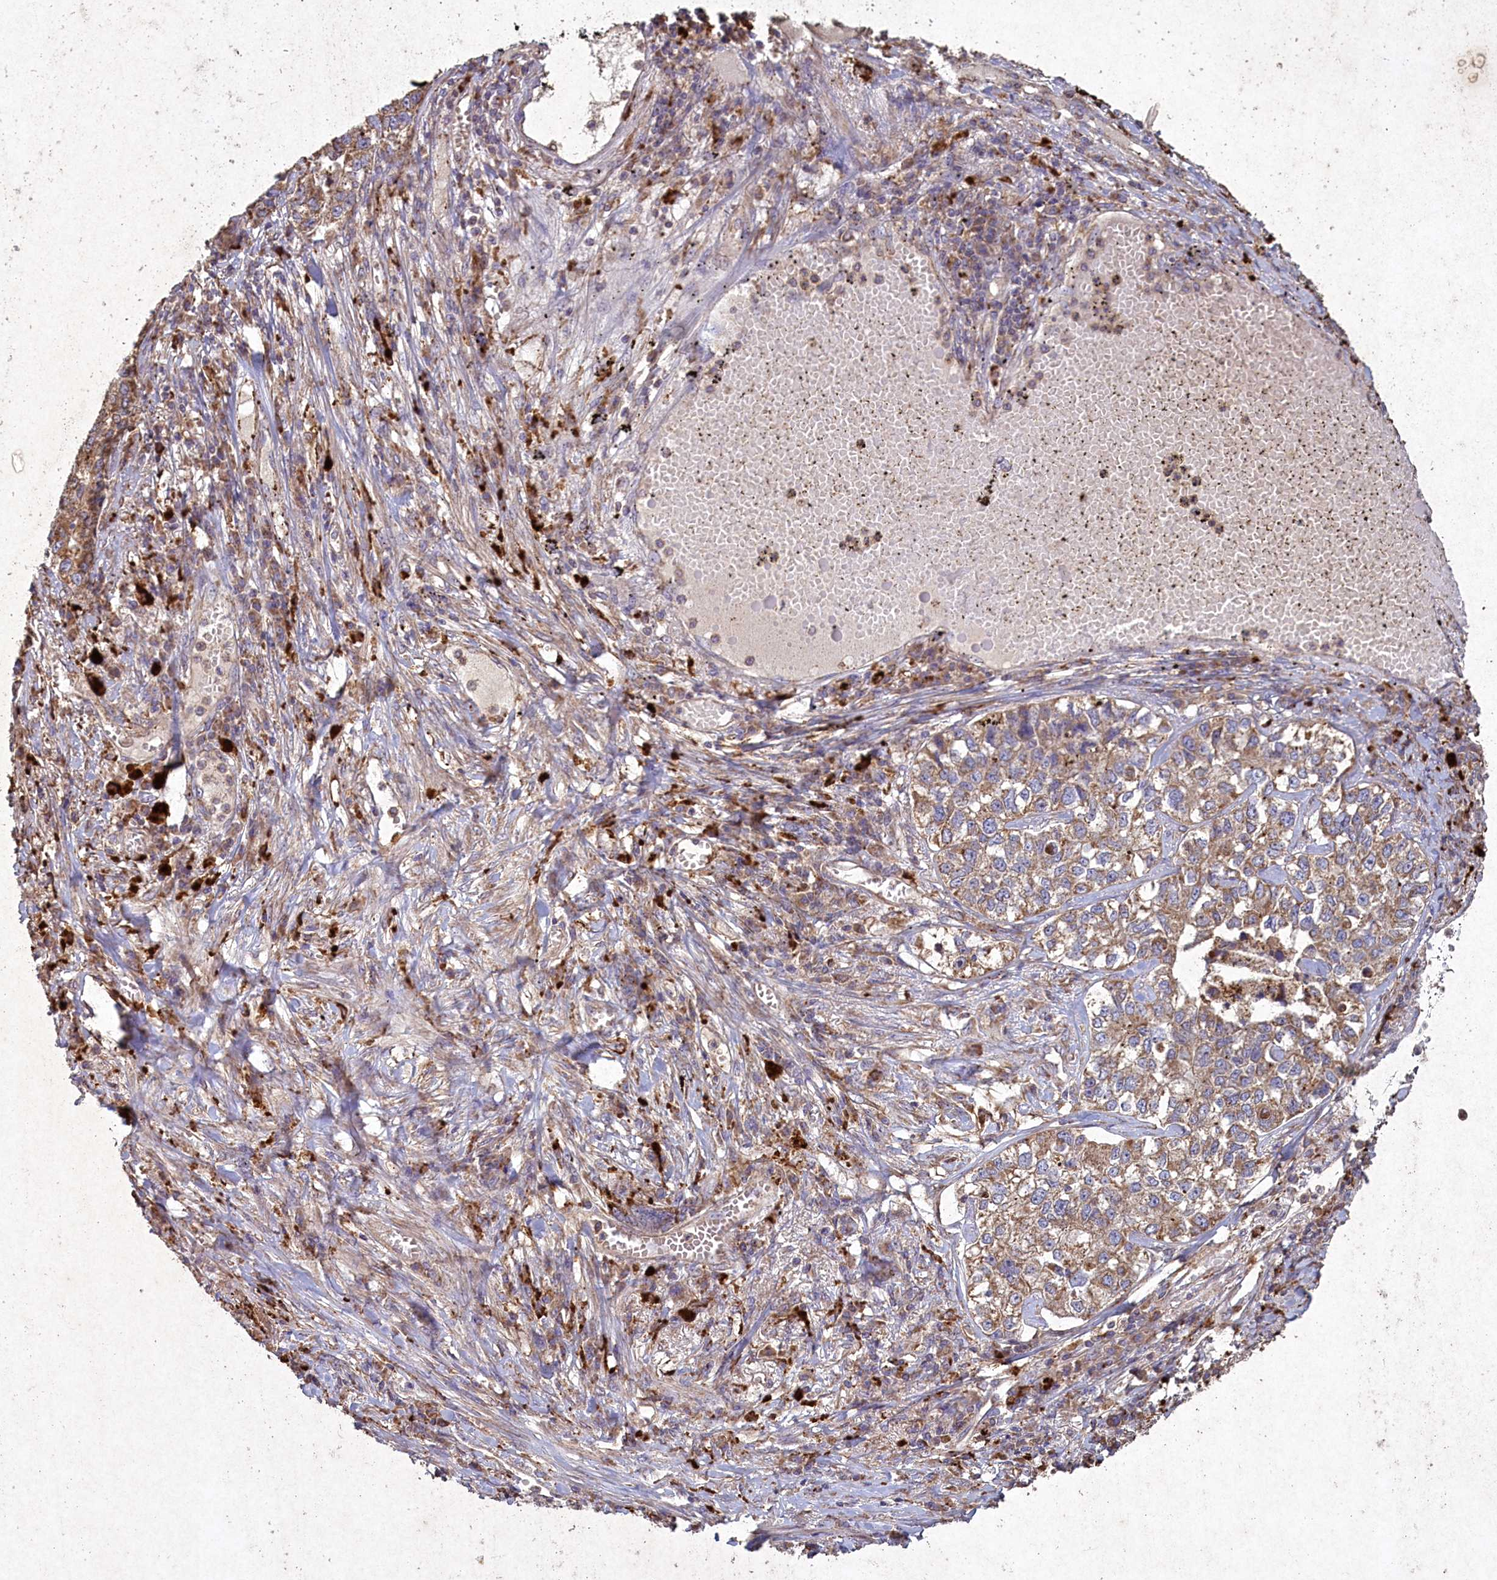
{"staining": {"intensity": "moderate", "quantity": ">75%", "location": "cytoplasmic/membranous"}, "tissue": "lung cancer", "cell_type": "Tumor cells", "image_type": "cancer", "snomed": [{"axis": "morphology", "description": "Adenocarcinoma, NOS"}, {"axis": "topography", "description": "Lung"}], "caption": "Tumor cells display medium levels of moderate cytoplasmic/membranous expression in about >75% of cells in human lung adenocarcinoma. The staining was performed using DAB (3,3'-diaminobenzidine), with brown indicating positive protein expression. Nuclei are stained blue with hematoxylin.", "gene": "CIAO2B", "patient": {"sex": "male", "age": 49}}